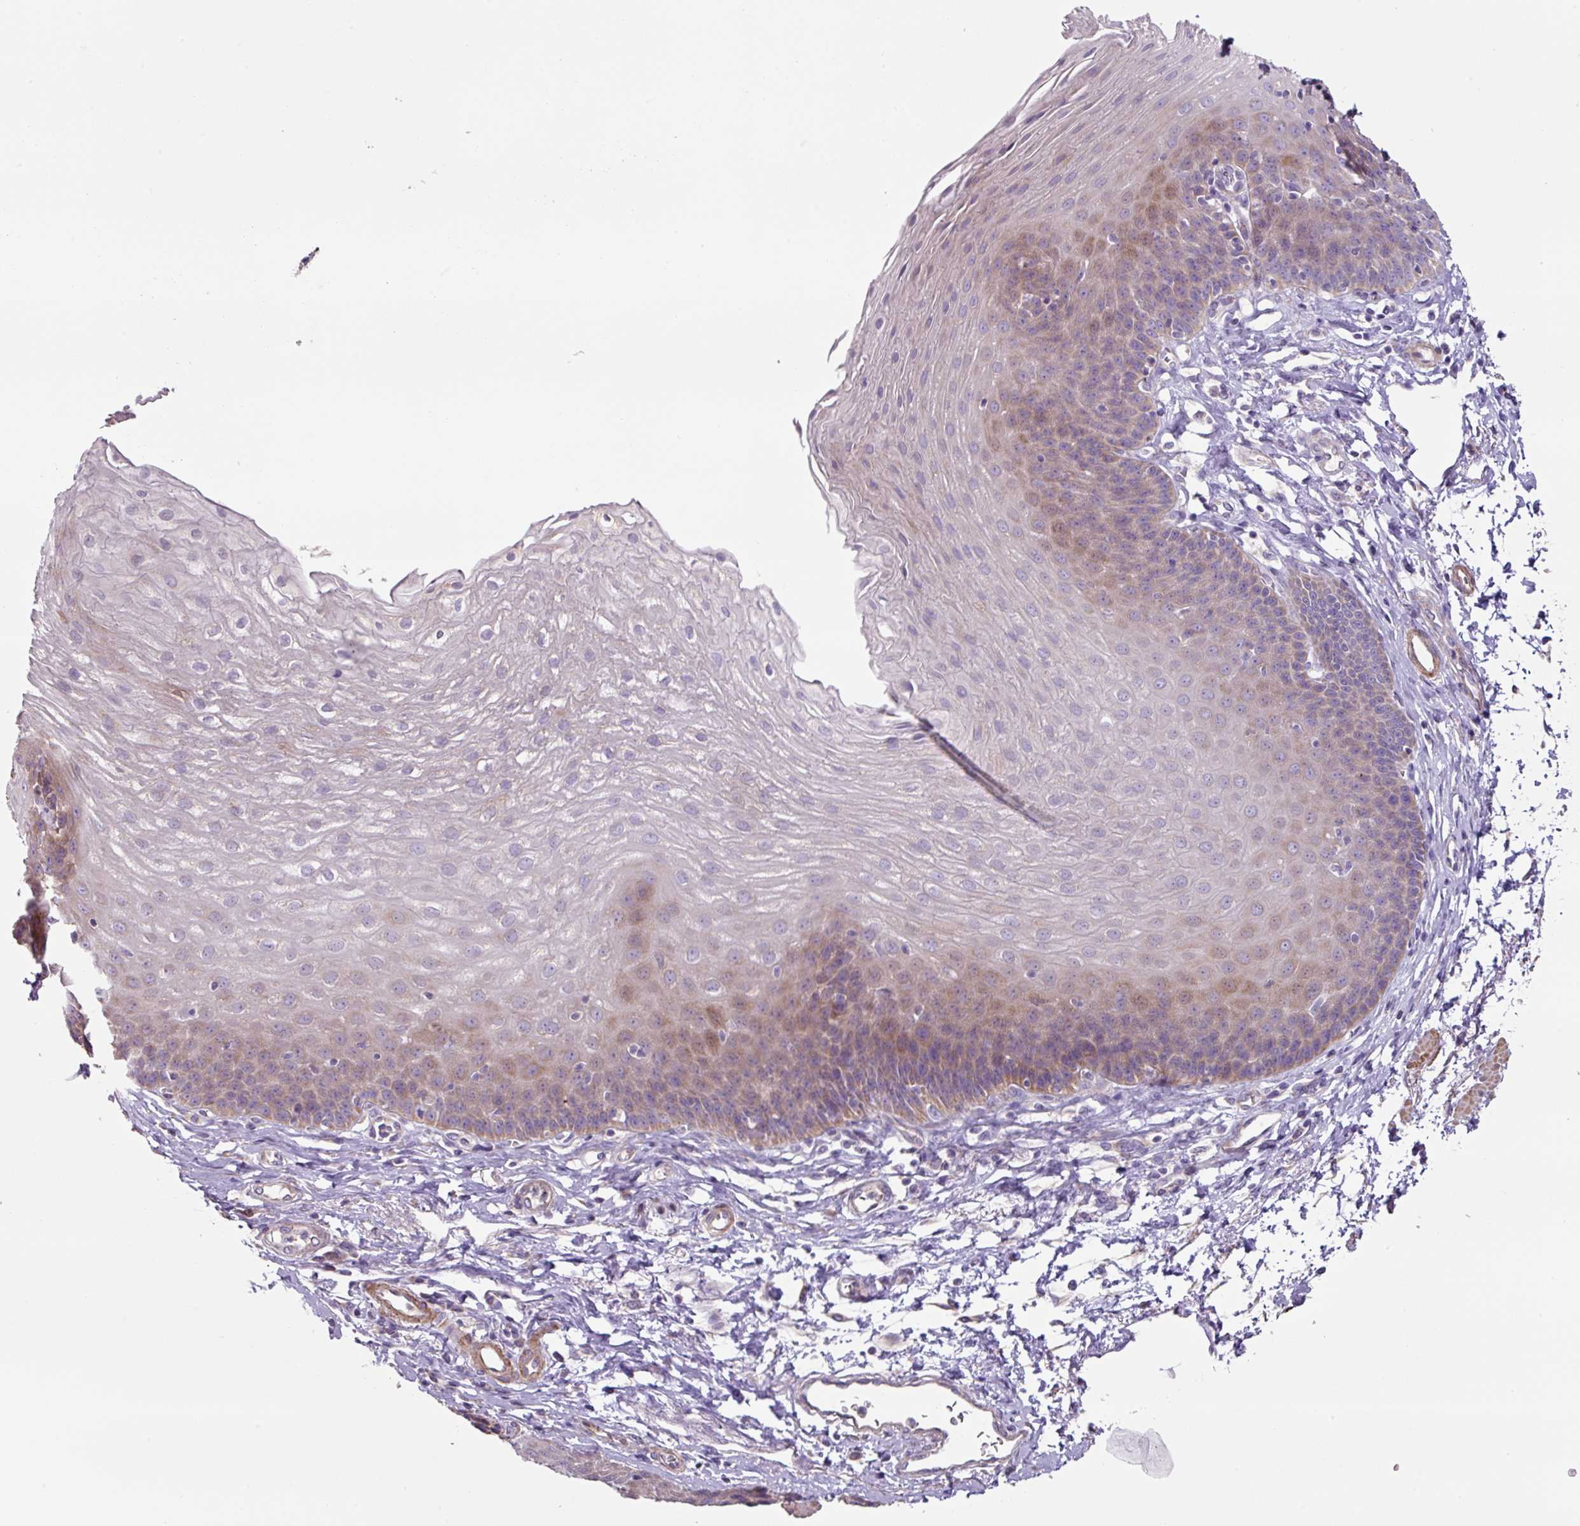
{"staining": {"intensity": "moderate", "quantity": "25%-75%", "location": "cytoplasmic/membranous"}, "tissue": "esophagus", "cell_type": "Squamous epithelial cells", "image_type": "normal", "snomed": [{"axis": "morphology", "description": "Normal tissue, NOS"}, {"axis": "topography", "description": "Esophagus"}], "caption": "The micrograph displays immunohistochemical staining of benign esophagus. There is moderate cytoplasmic/membranous positivity is identified in about 25%-75% of squamous epithelial cells.", "gene": "MRRF", "patient": {"sex": "female", "age": 81}}